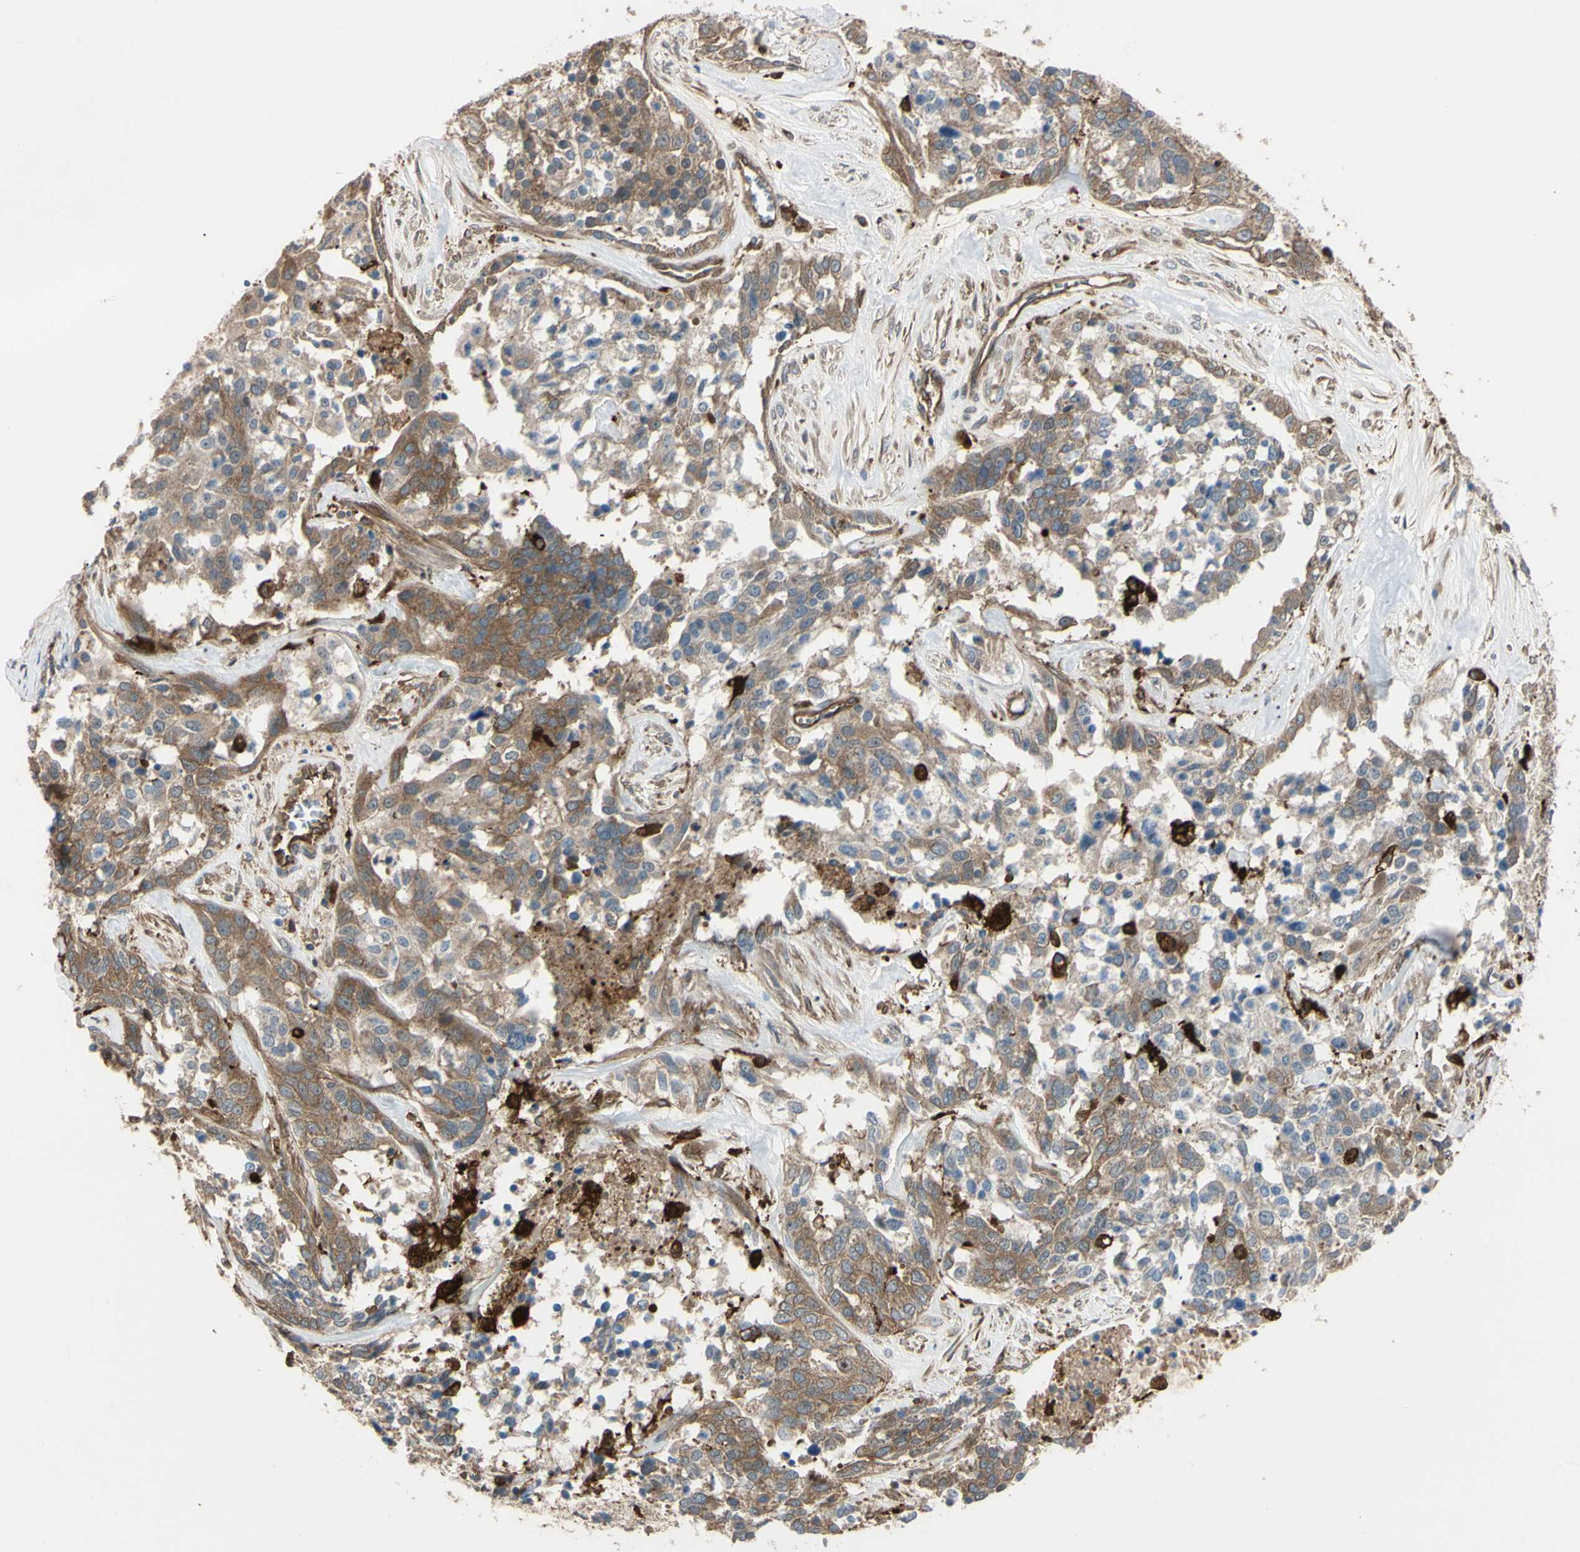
{"staining": {"intensity": "moderate", "quantity": ">75%", "location": "cytoplasmic/membranous"}, "tissue": "ovarian cancer", "cell_type": "Tumor cells", "image_type": "cancer", "snomed": [{"axis": "morphology", "description": "Cystadenocarcinoma, serous, NOS"}, {"axis": "topography", "description": "Ovary"}], "caption": "Protein expression analysis of serous cystadenocarcinoma (ovarian) exhibits moderate cytoplasmic/membranous staining in approximately >75% of tumor cells. Nuclei are stained in blue.", "gene": "PTPN12", "patient": {"sex": "female", "age": 44}}